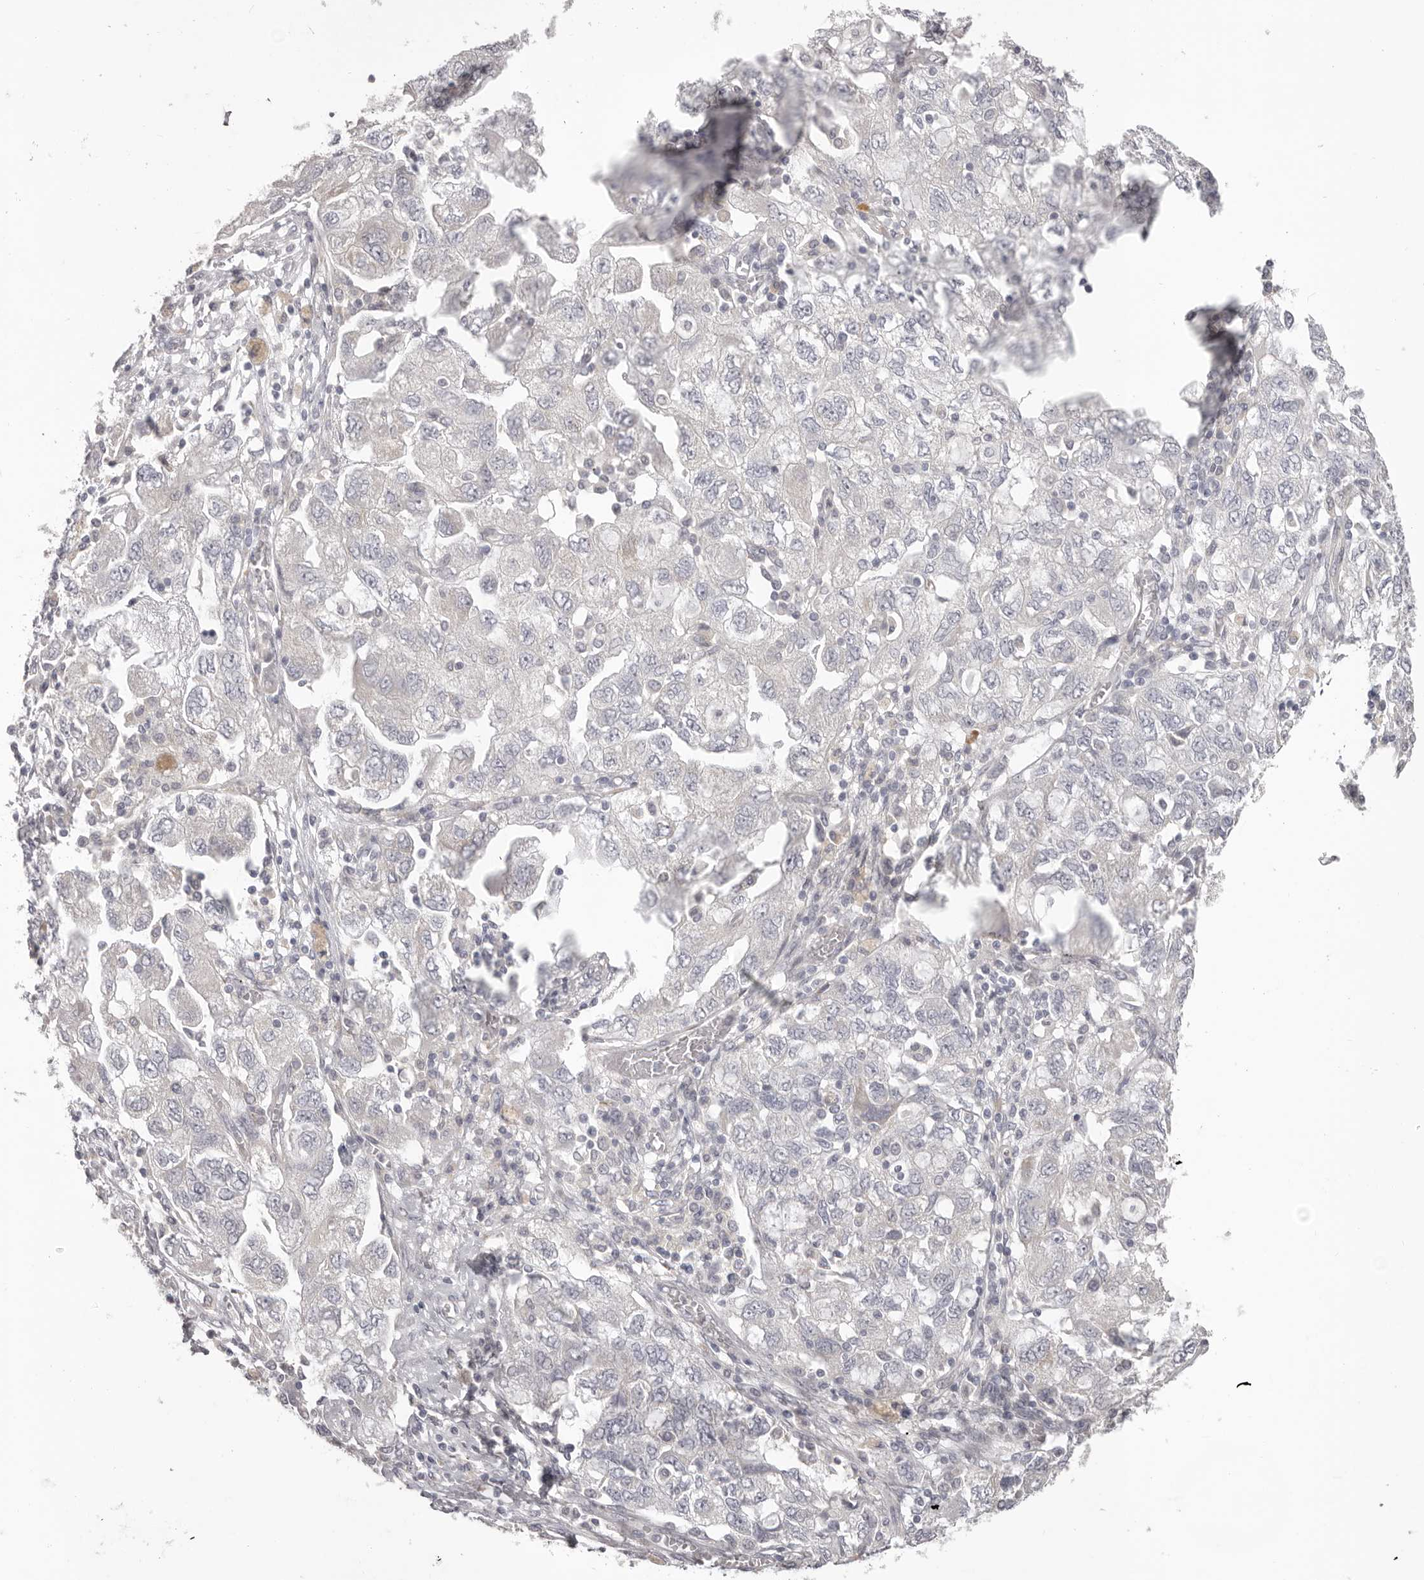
{"staining": {"intensity": "negative", "quantity": "none", "location": "none"}, "tissue": "ovarian cancer", "cell_type": "Tumor cells", "image_type": "cancer", "snomed": [{"axis": "morphology", "description": "Carcinoma, NOS"}, {"axis": "morphology", "description": "Cystadenocarcinoma, serous, NOS"}, {"axis": "topography", "description": "Ovary"}], "caption": "High magnification brightfield microscopy of ovarian cancer stained with DAB (brown) and counterstained with hematoxylin (blue): tumor cells show no significant expression.", "gene": "OTUD3", "patient": {"sex": "female", "age": 69}}